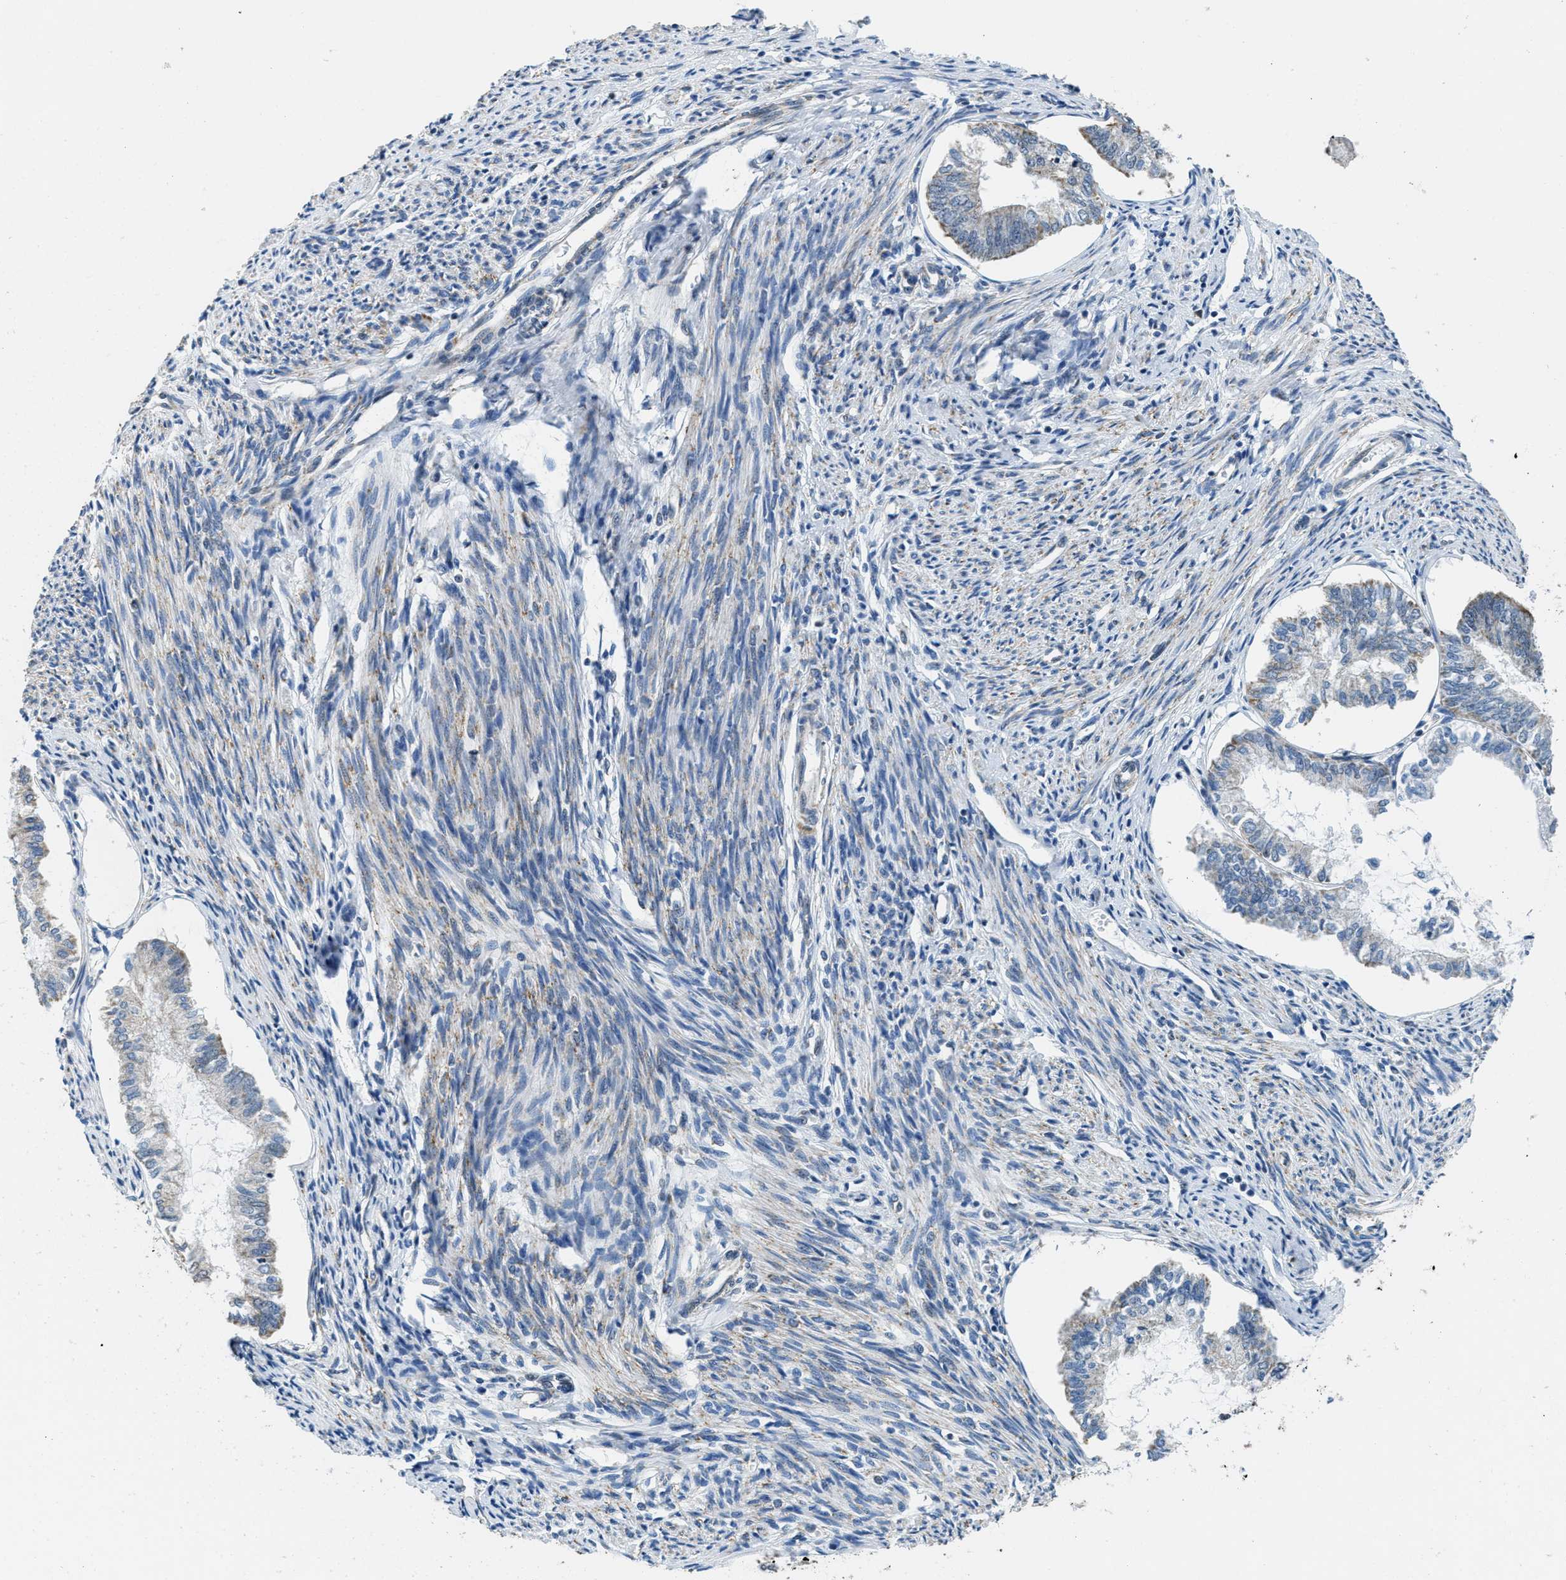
{"staining": {"intensity": "weak", "quantity": "<25%", "location": "cytoplasmic/membranous"}, "tissue": "endometrial cancer", "cell_type": "Tumor cells", "image_type": "cancer", "snomed": [{"axis": "morphology", "description": "Adenocarcinoma, NOS"}, {"axis": "topography", "description": "Endometrium"}], "caption": "IHC of human endometrial adenocarcinoma shows no expression in tumor cells.", "gene": "TOMM70", "patient": {"sex": "female", "age": 86}}